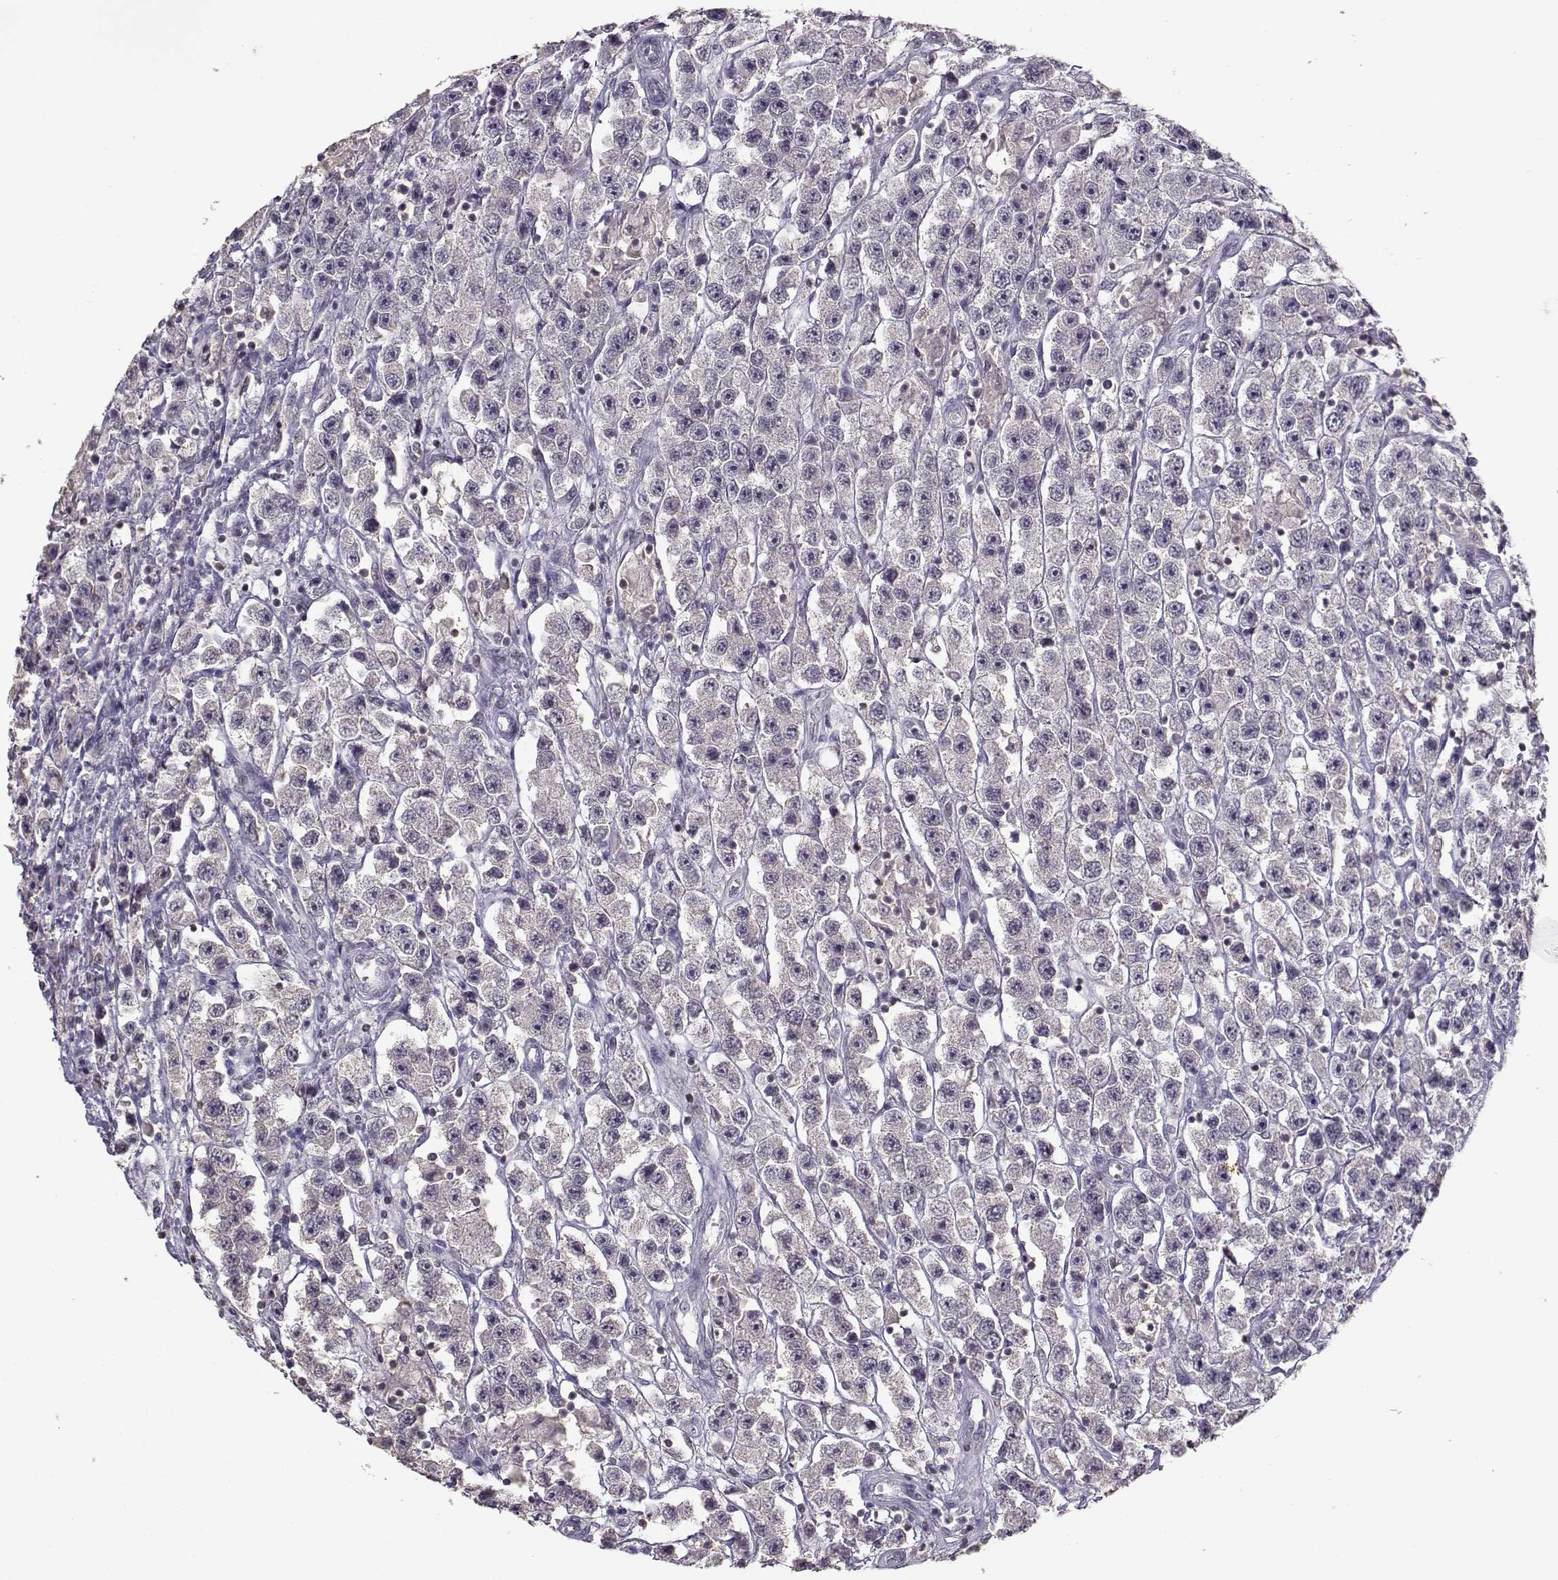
{"staining": {"intensity": "negative", "quantity": "none", "location": "none"}, "tissue": "testis cancer", "cell_type": "Tumor cells", "image_type": "cancer", "snomed": [{"axis": "morphology", "description": "Seminoma, NOS"}, {"axis": "topography", "description": "Testis"}], "caption": "Immunohistochemical staining of testis seminoma displays no significant staining in tumor cells. (DAB immunohistochemistry (IHC), high magnification).", "gene": "UROC1", "patient": {"sex": "male", "age": 45}}